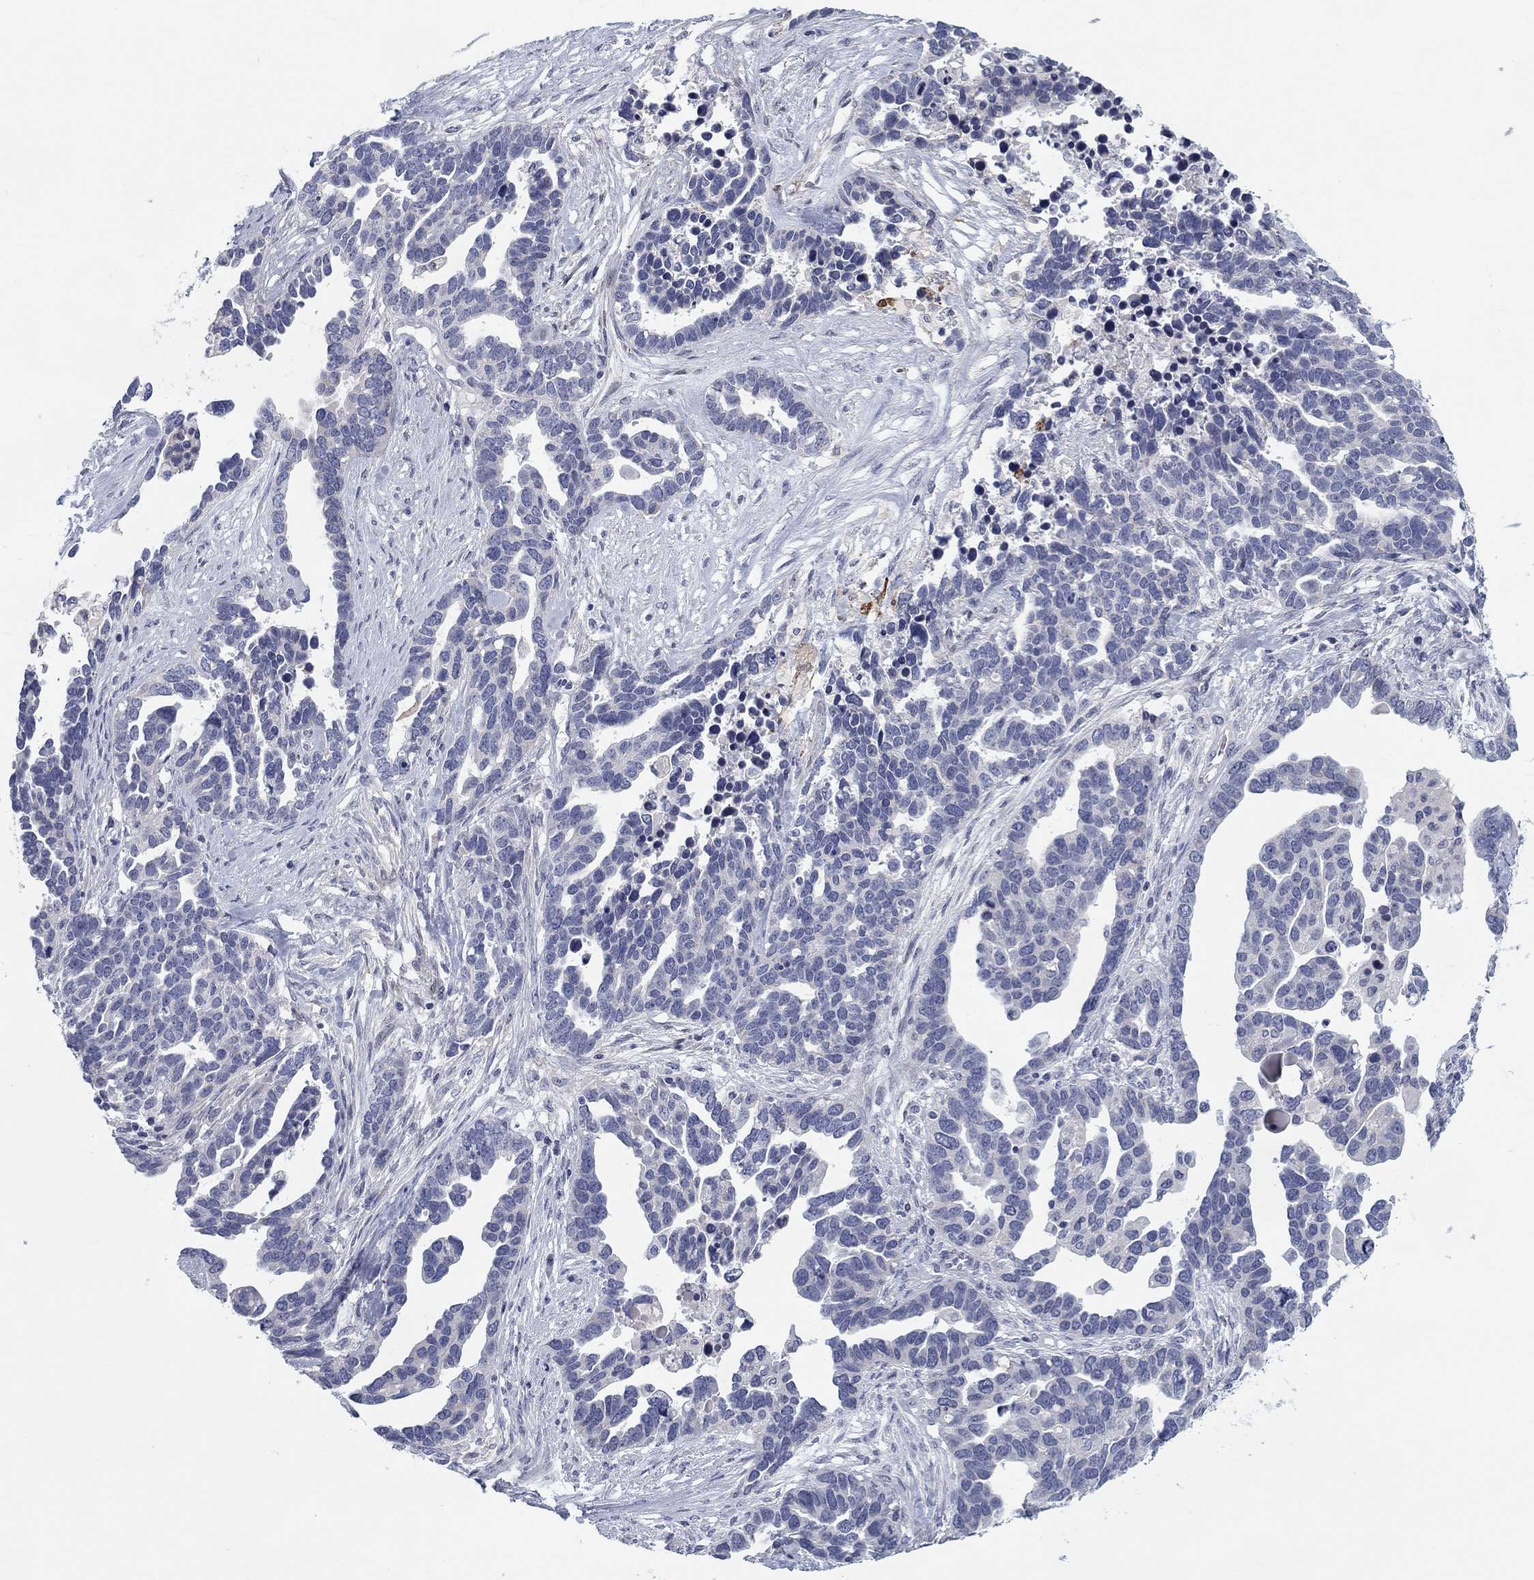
{"staining": {"intensity": "negative", "quantity": "none", "location": "none"}, "tissue": "ovarian cancer", "cell_type": "Tumor cells", "image_type": "cancer", "snomed": [{"axis": "morphology", "description": "Cystadenocarcinoma, serous, NOS"}, {"axis": "topography", "description": "Ovary"}], "caption": "Tumor cells are negative for brown protein staining in serous cystadenocarcinoma (ovarian).", "gene": "CALB1", "patient": {"sex": "female", "age": 54}}